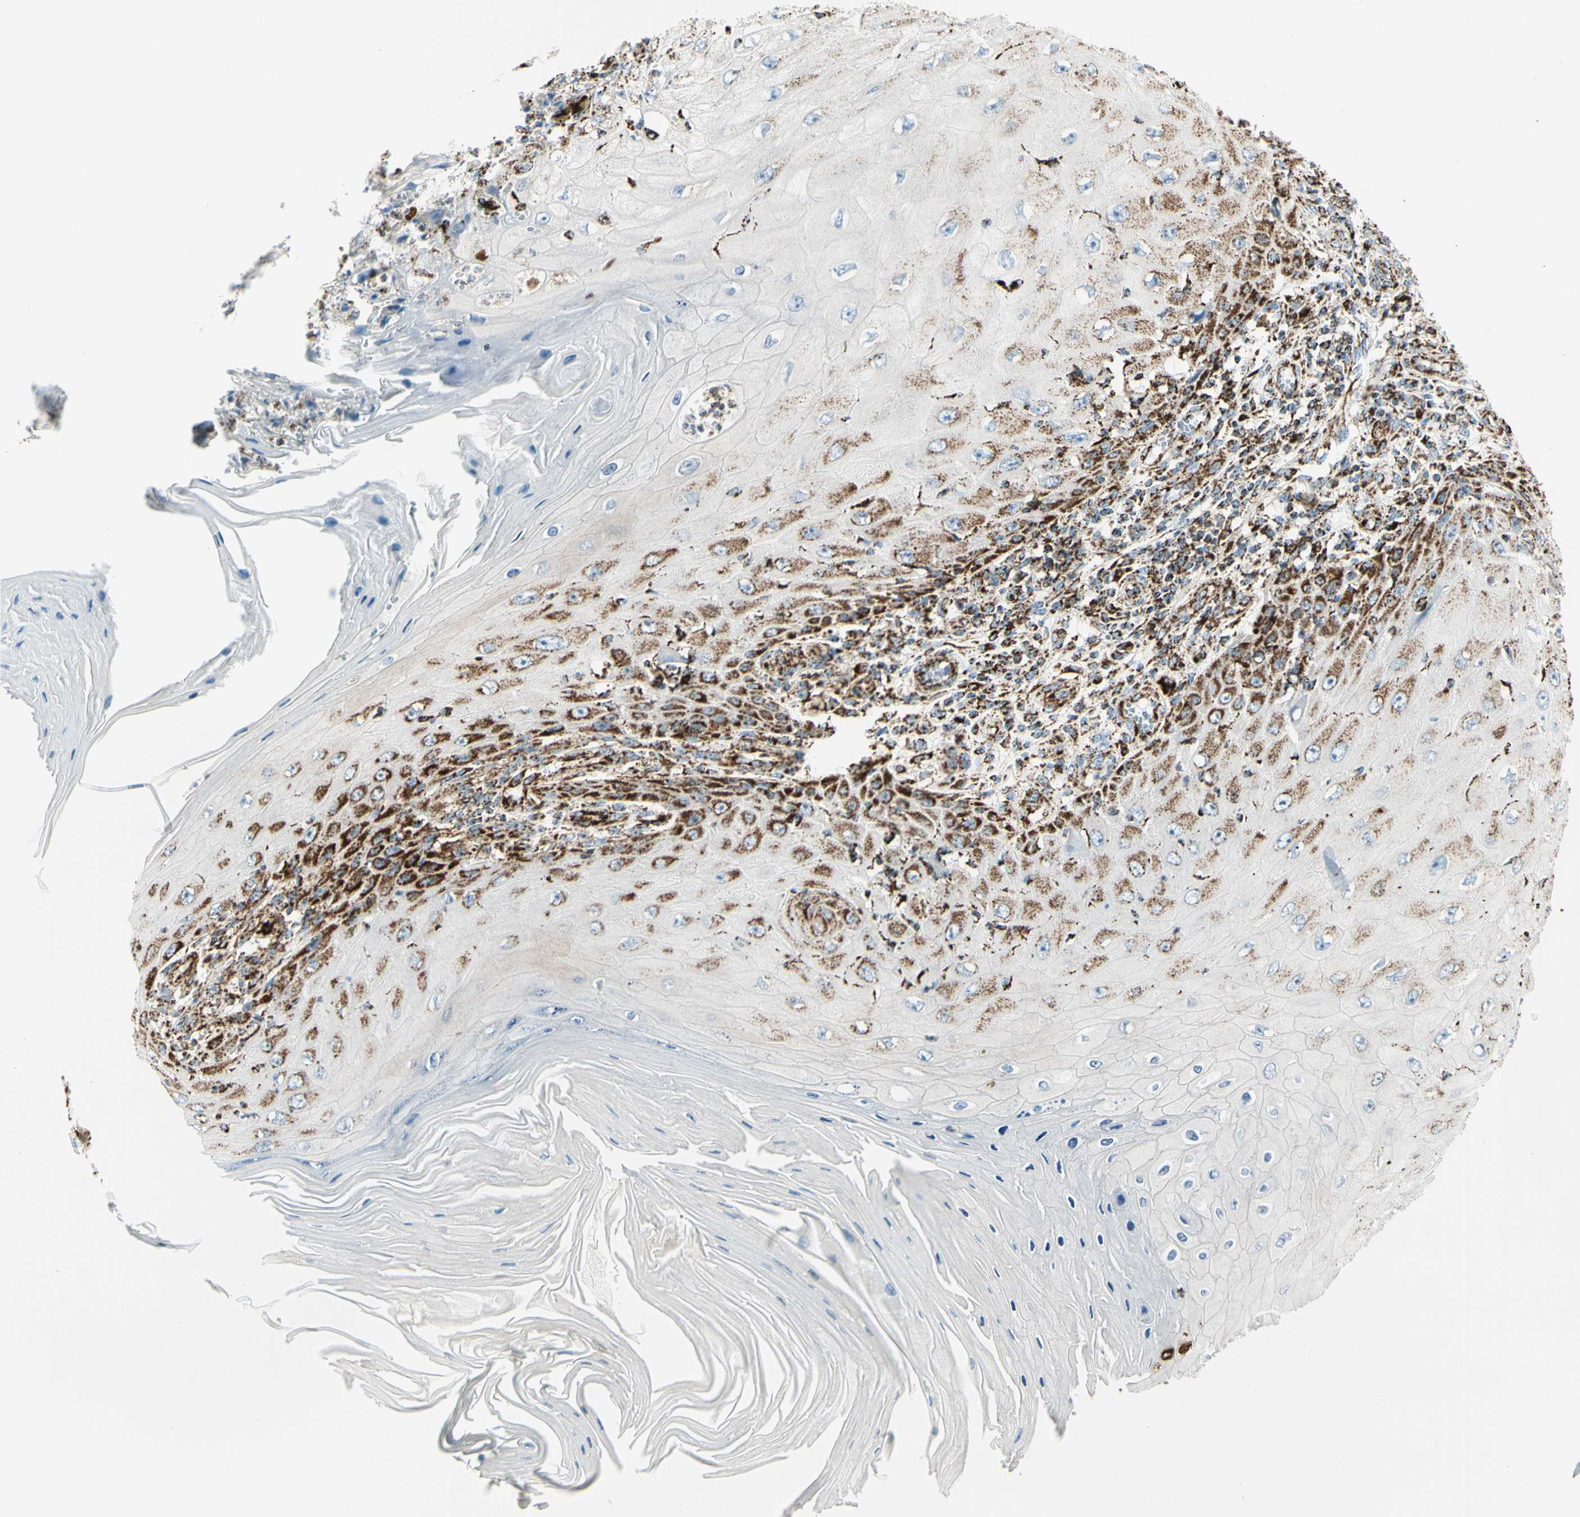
{"staining": {"intensity": "strong", "quantity": "25%-75%", "location": "cytoplasmic/membranous"}, "tissue": "skin cancer", "cell_type": "Tumor cells", "image_type": "cancer", "snomed": [{"axis": "morphology", "description": "Squamous cell carcinoma, NOS"}, {"axis": "topography", "description": "Skin"}], "caption": "Strong cytoplasmic/membranous staining for a protein is appreciated in about 25%-75% of tumor cells of skin cancer (squamous cell carcinoma) using immunohistochemistry.", "gene": "ME2", "patient": {"sex": "female", "age": 73}}